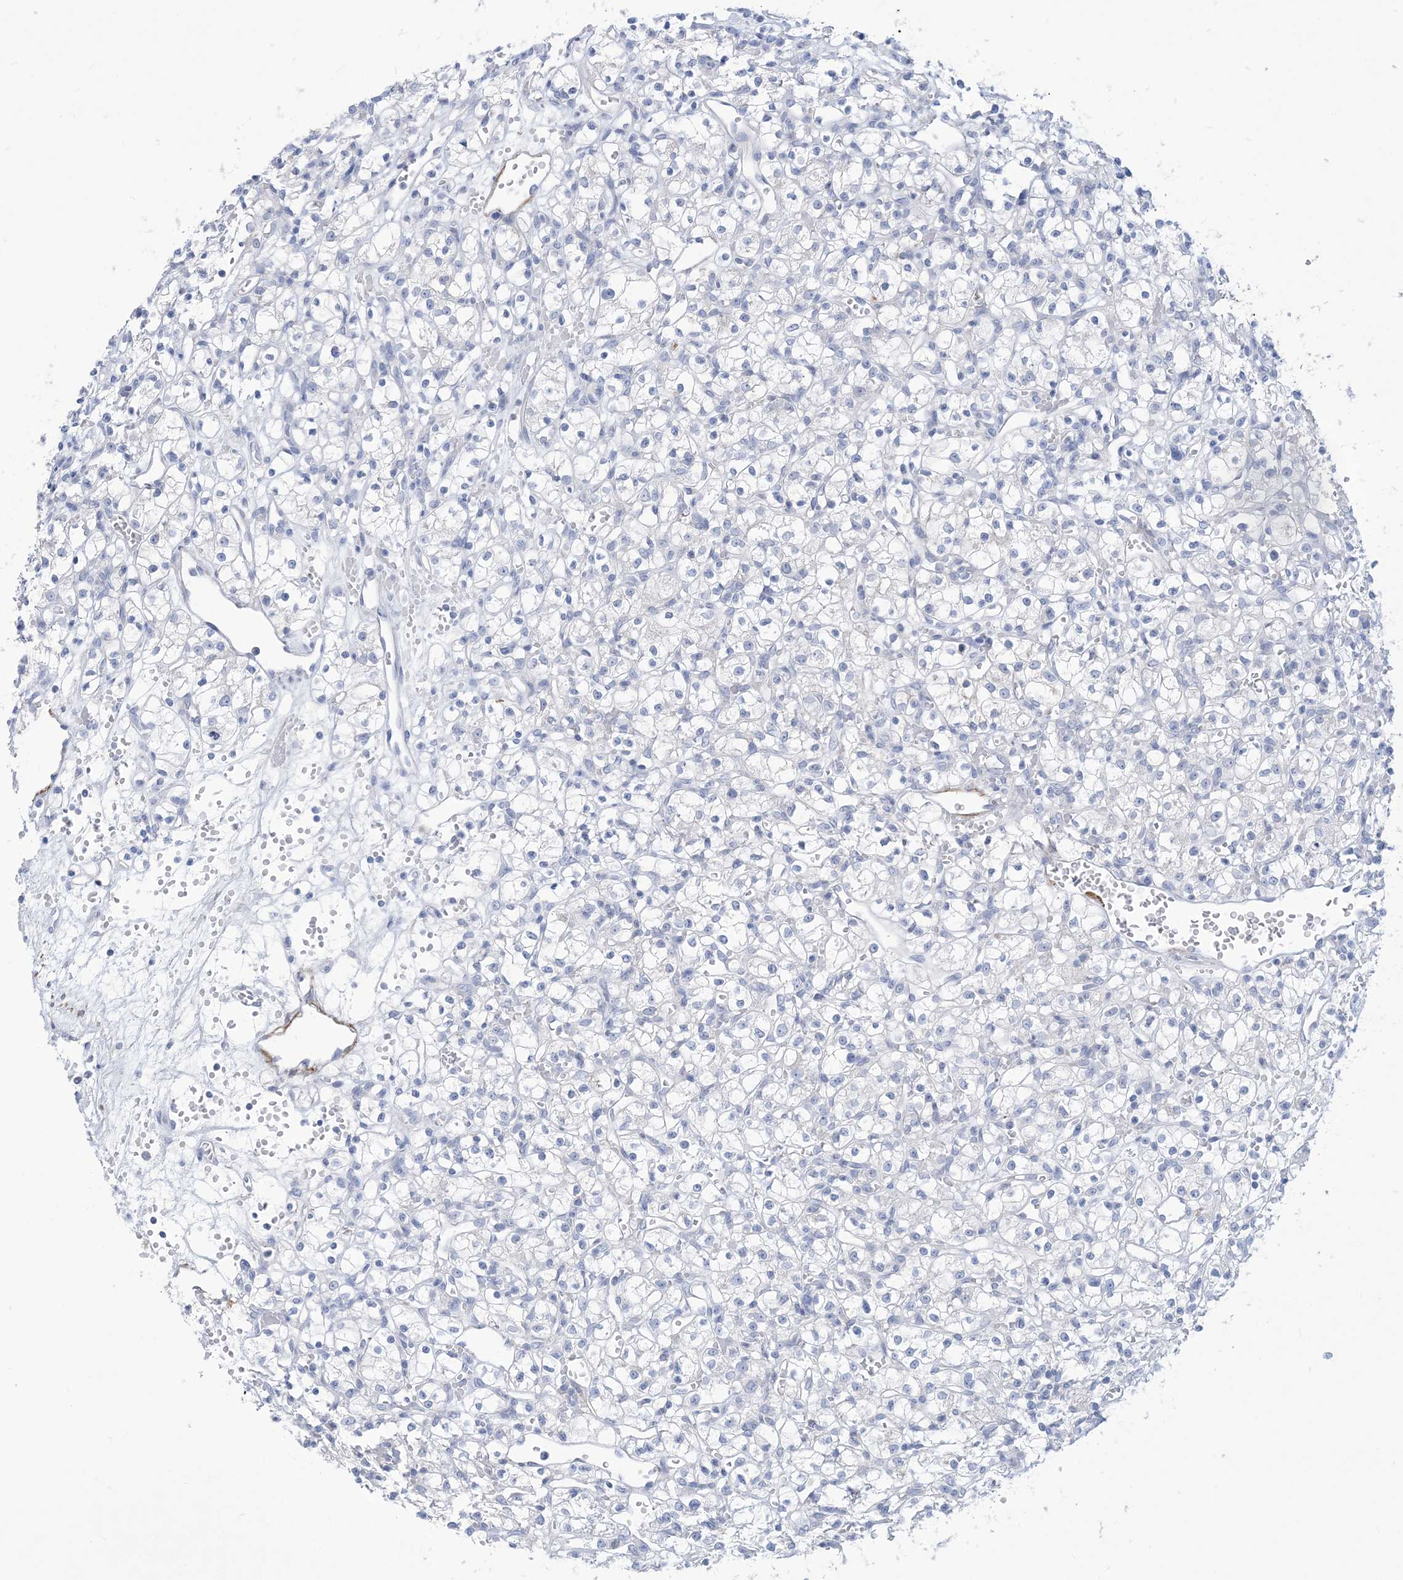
{"staining": {"intensity": "negative", "quantity": "none", "location": "none"}, "tissue": "renal cancer", "cell_type": "Tumor cells", "image_type": "cancer", "snomed": [{"axis": "morphology", "description": "Adenocarcinoma, NOS"}, {"axis": "topography", "description": "Kidney"}], "caption": "Micrograph shows no significant protein staining in tumor cells of adenocarcinoma (renal). (DAB immunohistochemistry with hematoxylin counter stain).", "gene": "MARS2", "patient": {"sex": "female", "age": 59}}